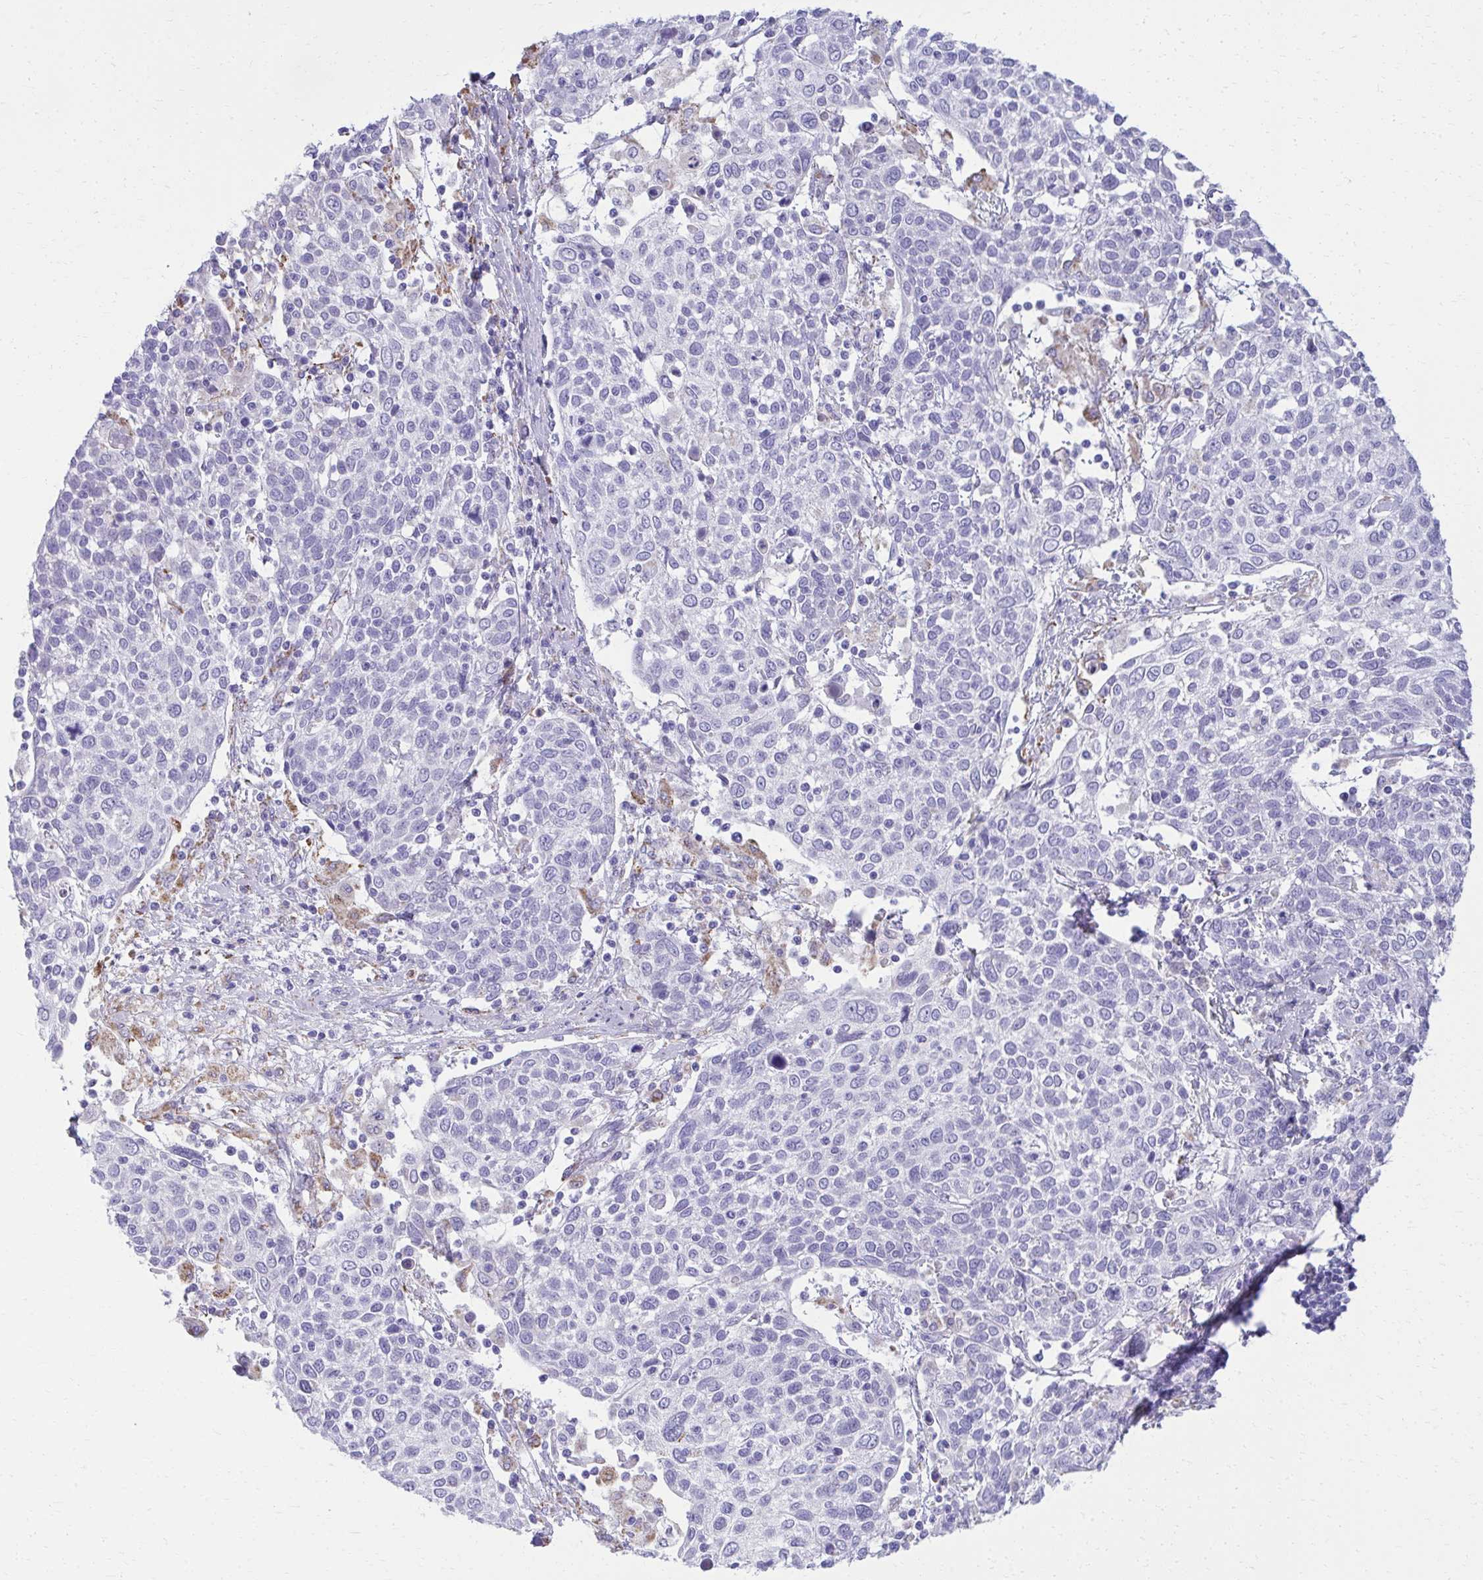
{"staining": {"intensity": "negative", "quantity": "none", "location": "none"}, "tissue": "cervical cancer", "cell_type": "Tumor cells", "image_type": "cancer", "snomed": [{"axis": "morphology", "description": "Squamous cell carcinoma, NOS"}, {"axis": "topography", "description": "Cervix"}], "caption": "DAB (3,3'-diaminobenzidine) immunohistochemical staining of human squamous cell carcinoma (cervical) demonstrates no significant positivity in tumor cells. The staining was performed using DAB (3,3'-diaminobenzidine) to visualize the protein expression in brown, while the nuclei were stained in blue with hematoxylin (Magnification: 20x).", "gene": "AIG1", "patient": {"sex": "female", "age": 61}}